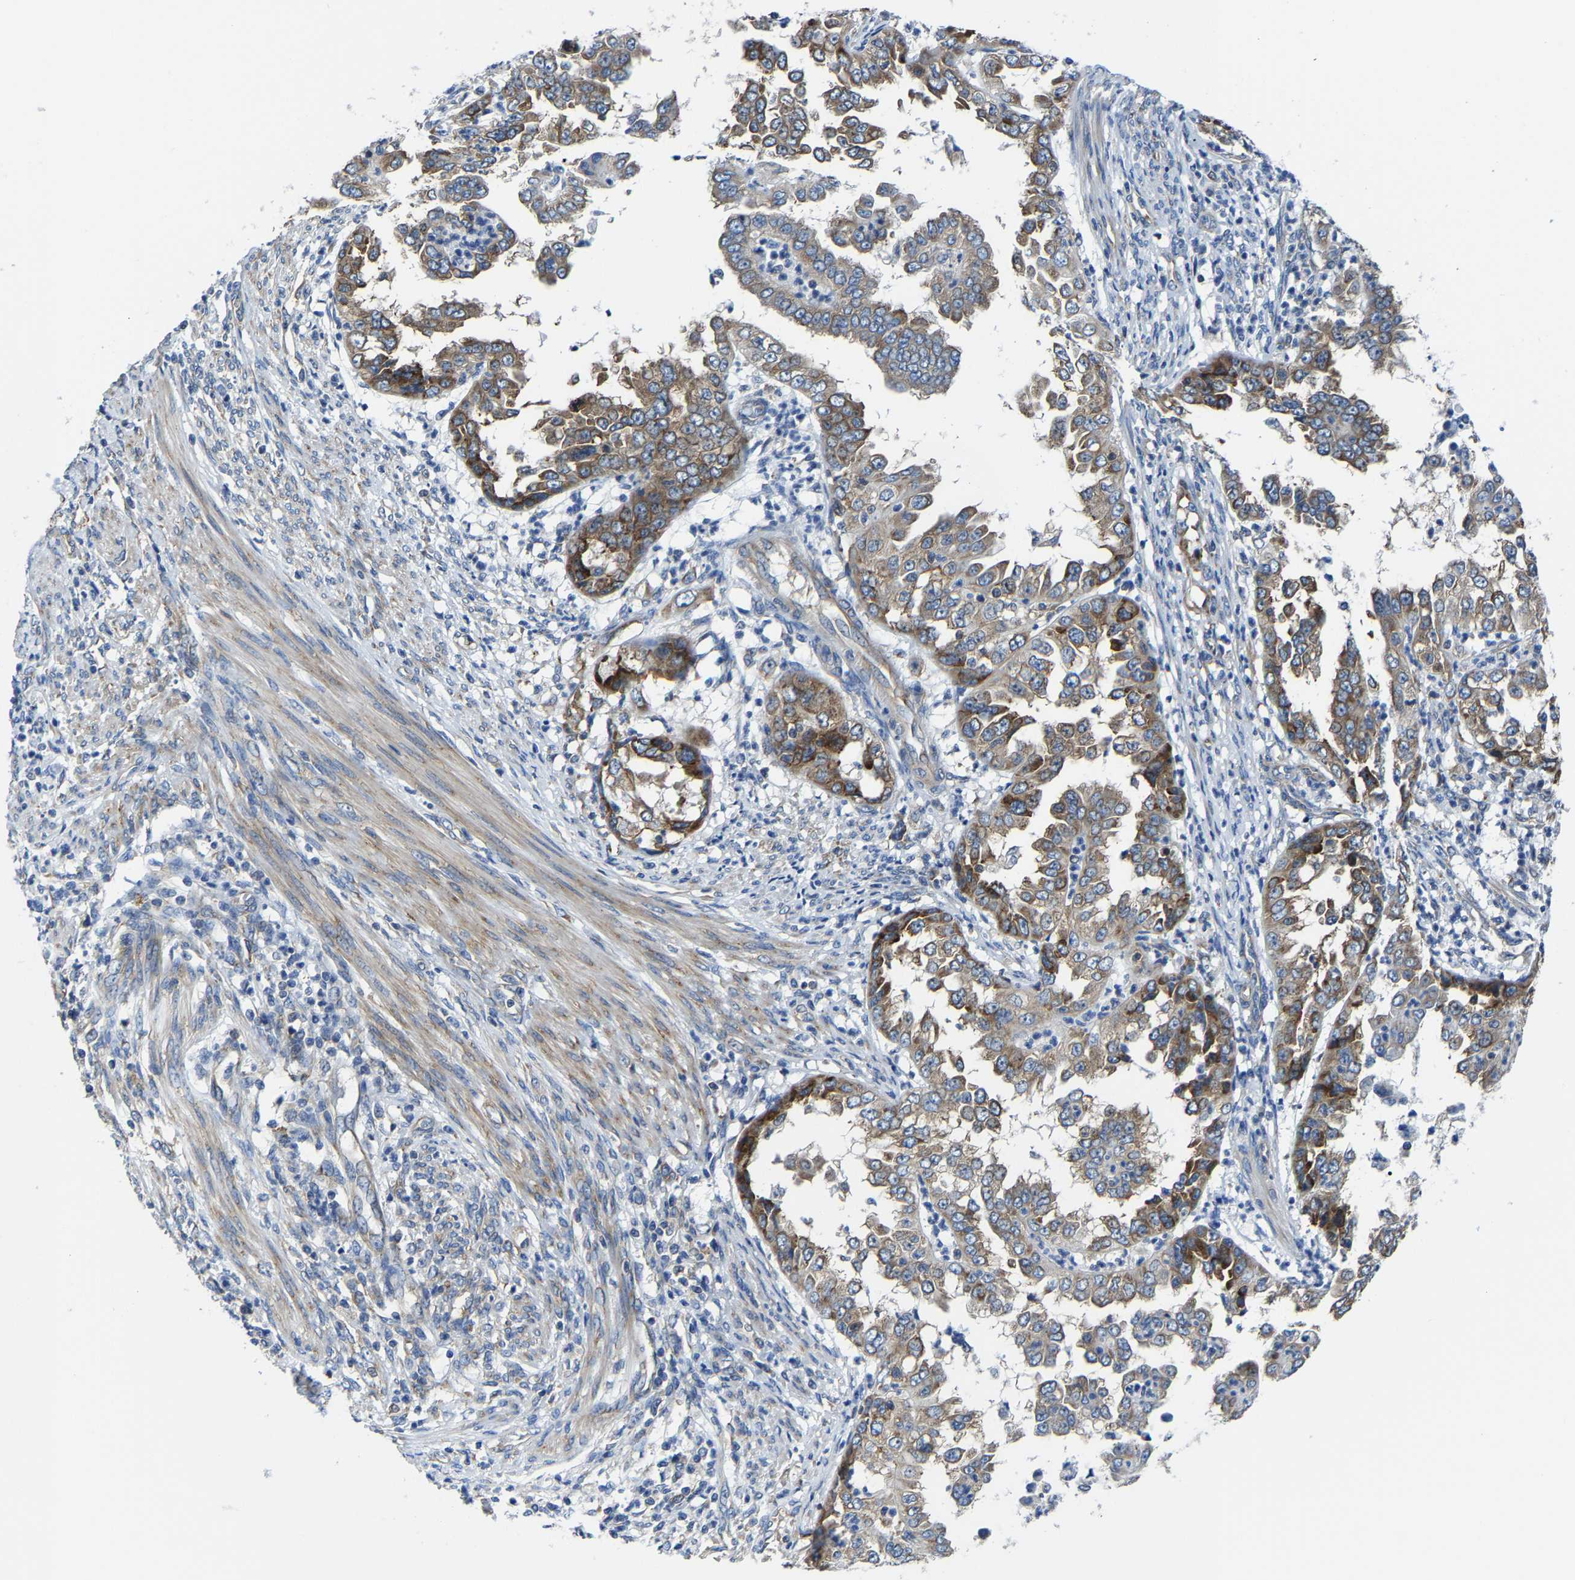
{"staining": {"intensity": "moderate", "quantity": ">75%", "location": "cytoplasmic/membranous"}, "tissue": "endometrial cancer", "cell_type": "Tumor cells", "image_type": "cancer", "snomed": [{"axis": "morphology", "description": "Adenocarcinoma, NOS"}, {"axis": "topography", "description": "Endometrium"}], "caption": "Tumor cells show medium levels of moderate cytoplasmic/membranous positivity in about >75% of cells in human adenocarcinoma (endometrial).", "gene": "G3BP2", "patient": {"sex": "female", "age": 85}}